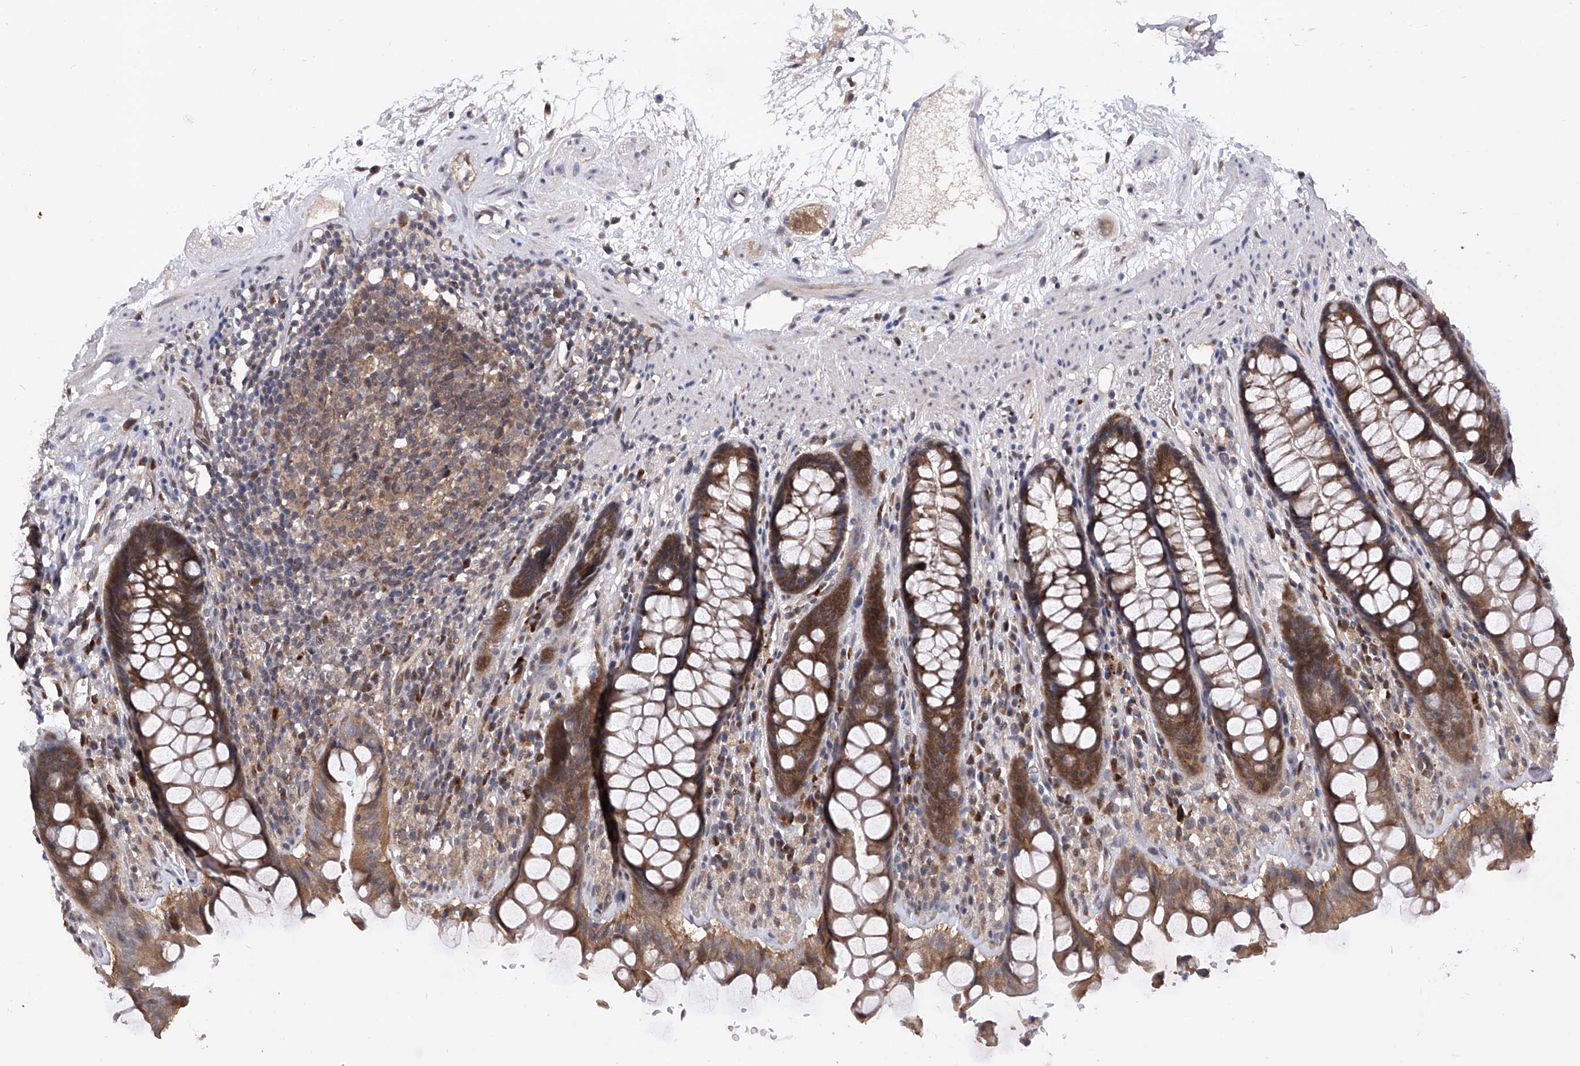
{"staining": {"intensity": "moderate", "quantity": ">75%", "location": "cytoplasmic/membranous"}, "tissue": "rectum", "cell_type": "Glandular cells", "image_type": "normal", "snomed": [{"axis": "morphology", "description": "Normal tissue, NOS"}, {"axis": "topography", "description": "Rectum"}], "caption": "Normal rectum reveals moderate cytoplasmic/membranous expression in approximately >75% of glandular cells, visualized by immunohistochemistry. (brown staining indicates protein expression, while blue staining denotes nuclei).", "gene": "USP45", "patient": {"sex": "male", "age": 64}}